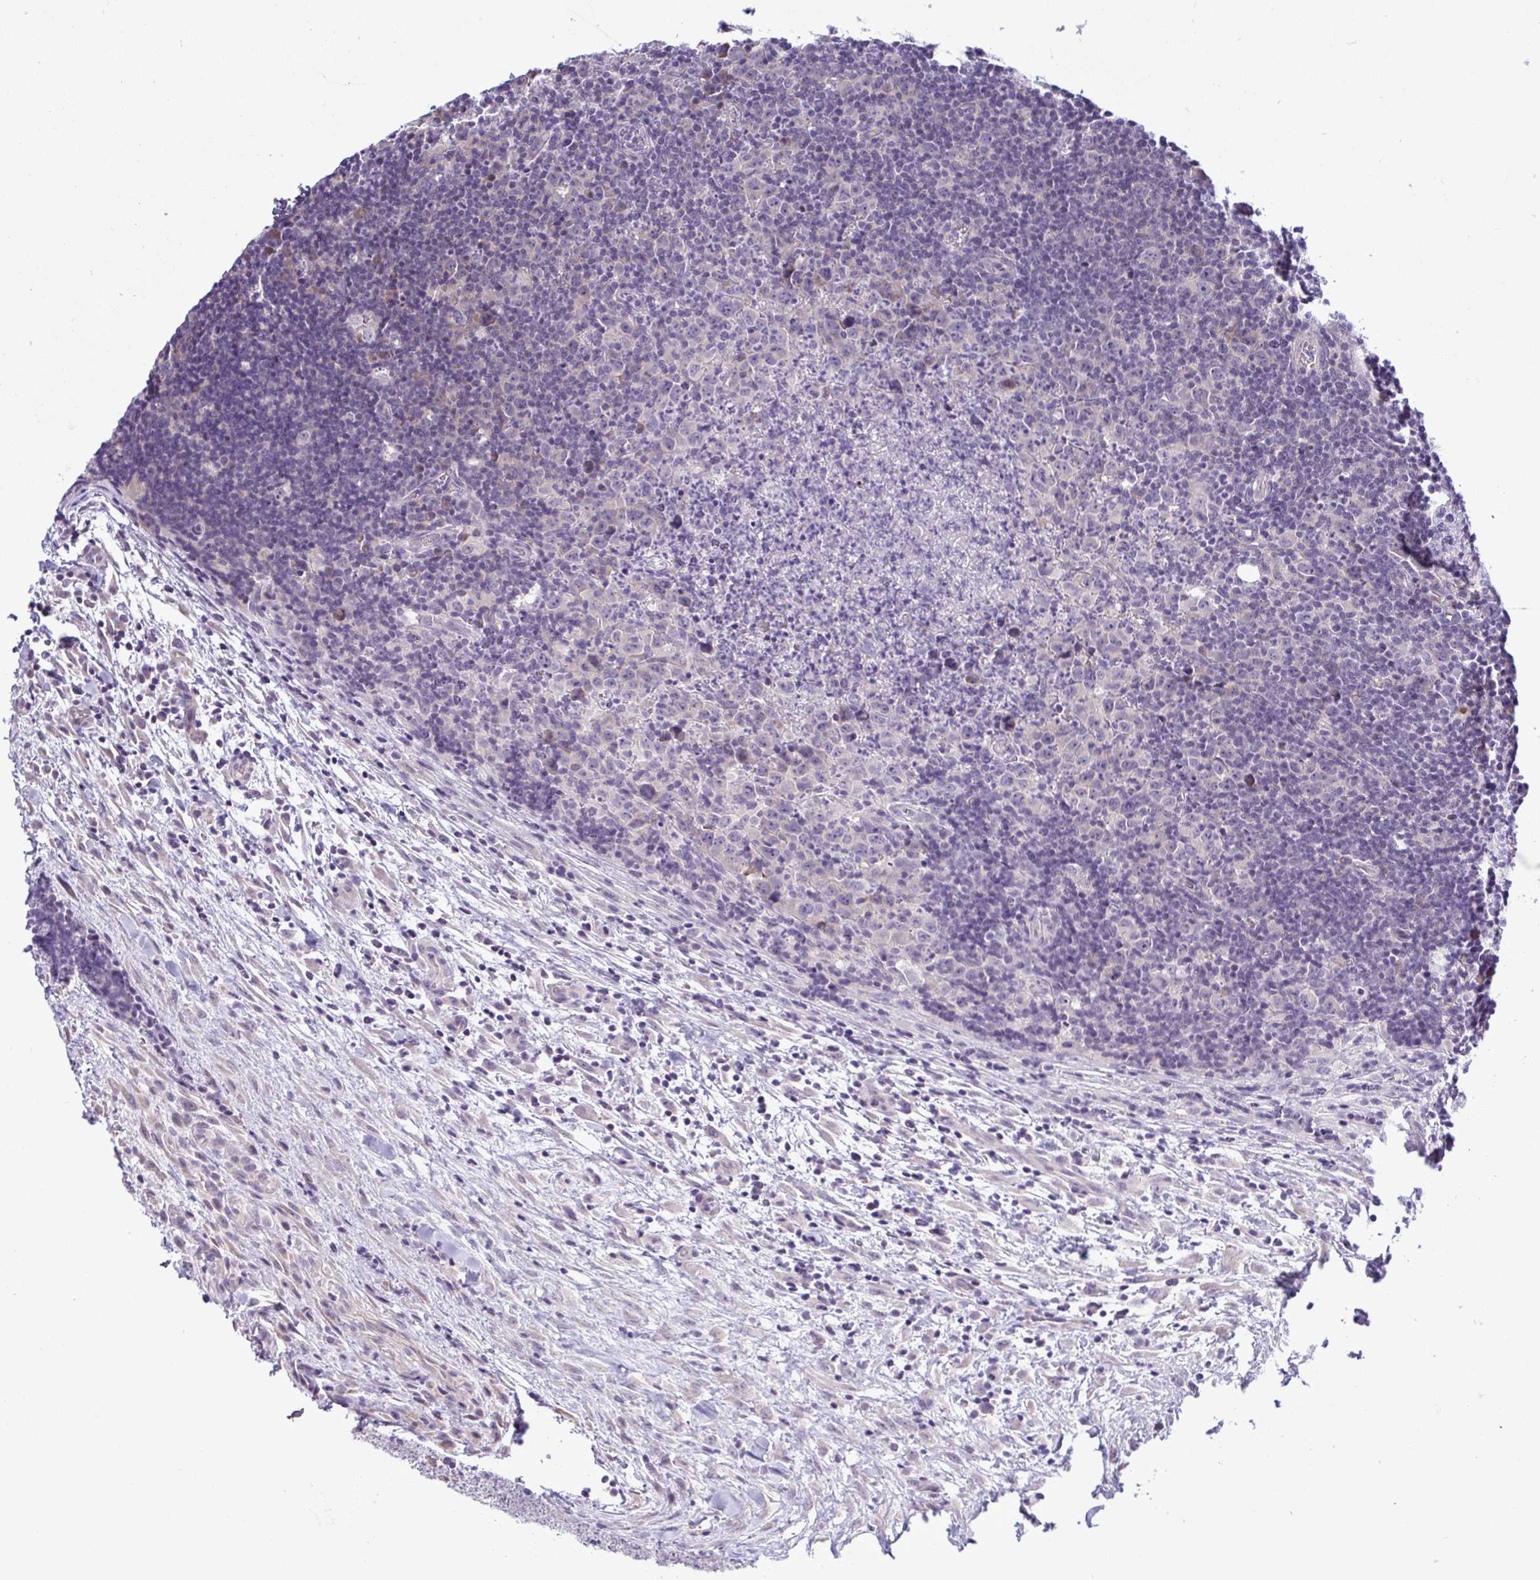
{"staining": {"intensity": "negative", "quantity": "none", "location": "none"}, "tissue": "lymphoma", "cell_type": "Tumor cells", "image_type": "cancer", "snomed": [{"axis": "morphology", "description": "Hodgkin's disease, NOS"}, {"axis": "topography", "description": "Lymph node"}], "caption": "Immunohistochemistry histopathology image of Hodgkin's disease stained for a protein (brown), which exhibits no staining in tumor cells. (DAB (3,3'-diaminobenzidine) immunohistochemistry with hematoxylin counter stain).", "gene": "SYNPO2L", "patient": {"sex": "female", "age": 18}}